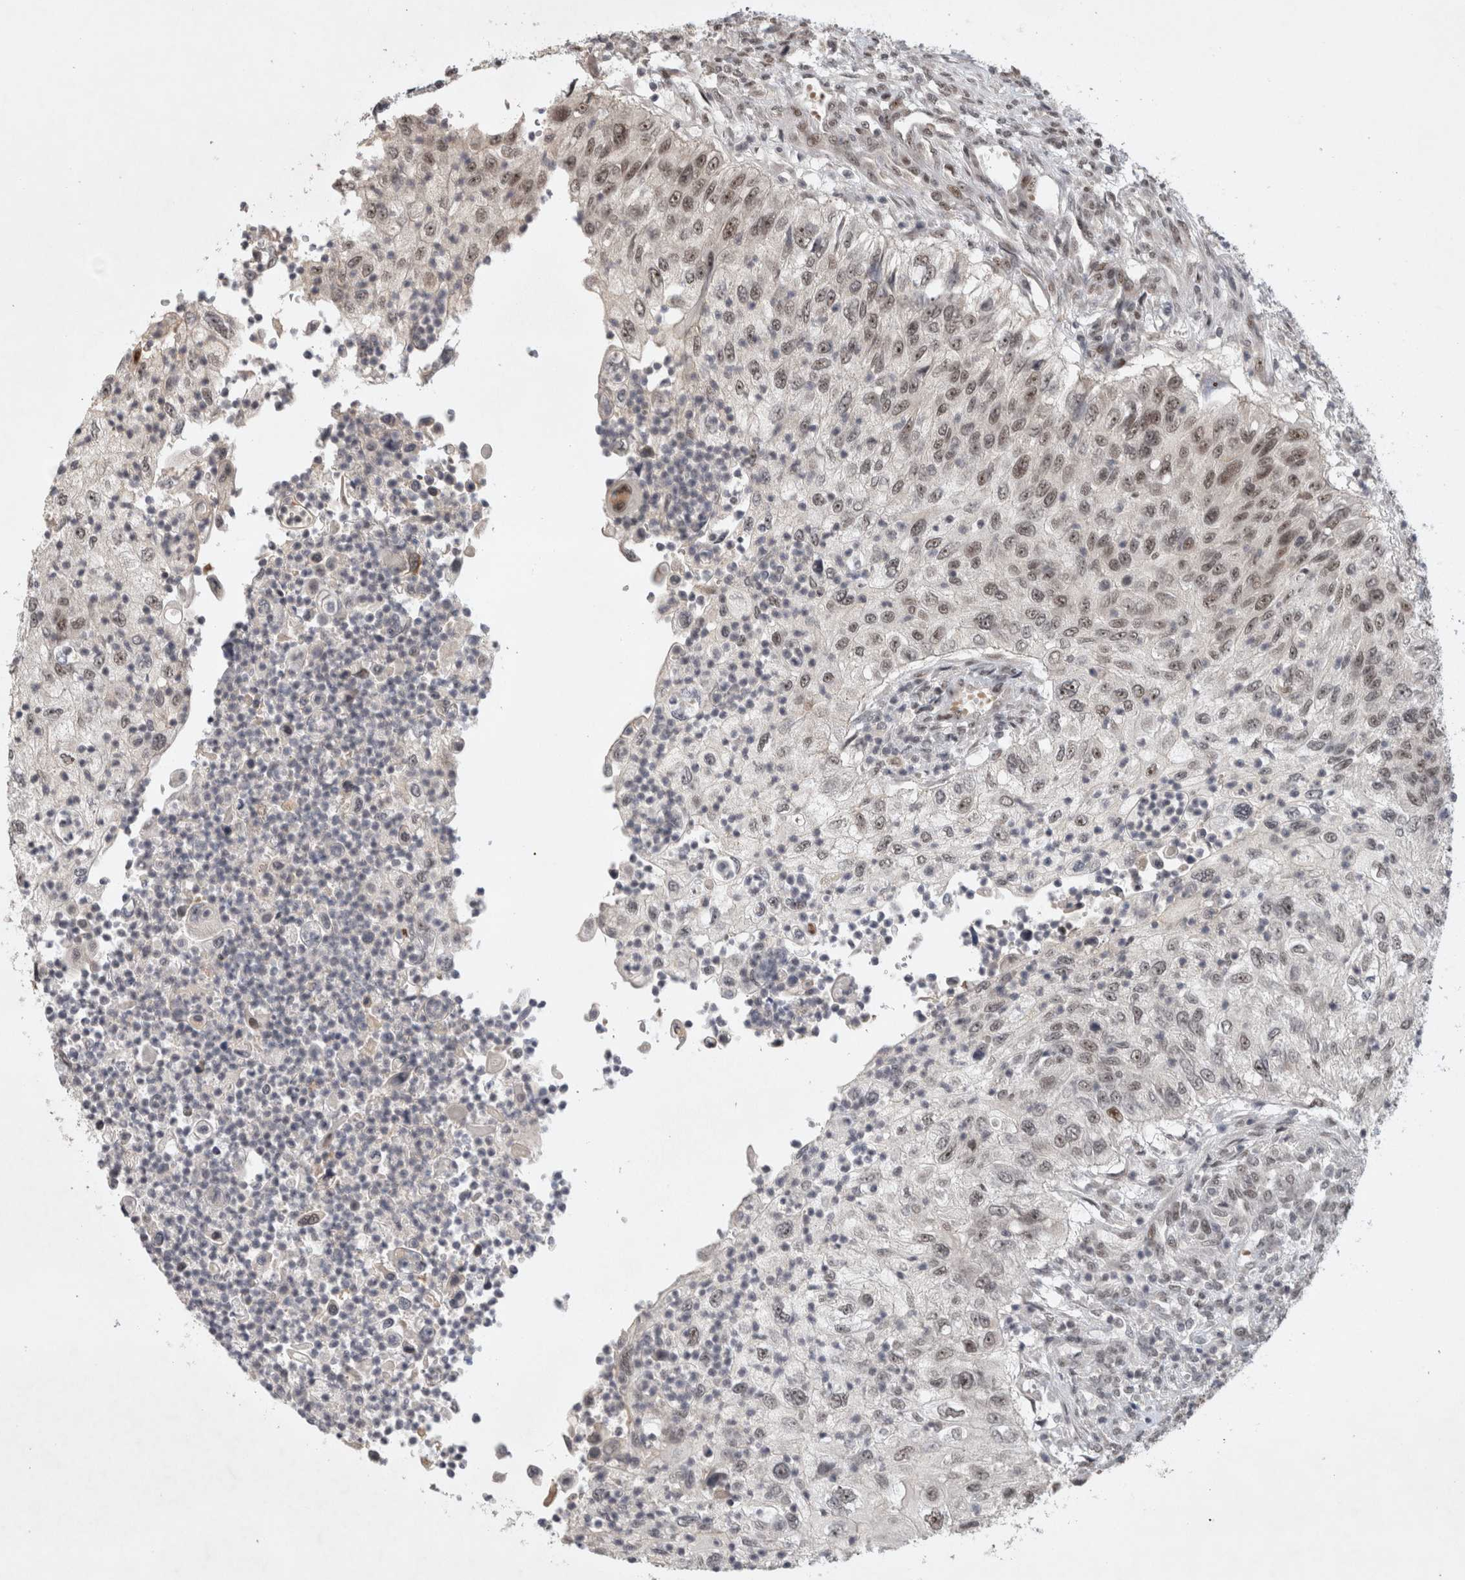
{"staining": {"intensity": "weak", "quantity": ">75%", "location": "nuclear"}, "tissue": "urothelial cancer", "cell_type": "Tumor cells", "image_type": "cancer", "snomed": [{"axis": "morphology", "description": "Urothelial carcinoma, High grade"}, {"axis": "topography", "description": "Urinary bladder"}], "caption": "This image reveals high-grade urothelial carcinoma stained with IHC to label a protein in brown. The nuclear of tumor cells show weak positivity for the protein. Nuclei are counter-stained blue.", "gene": "HESX1", "patient": {"sex": "female", "age": 60}}